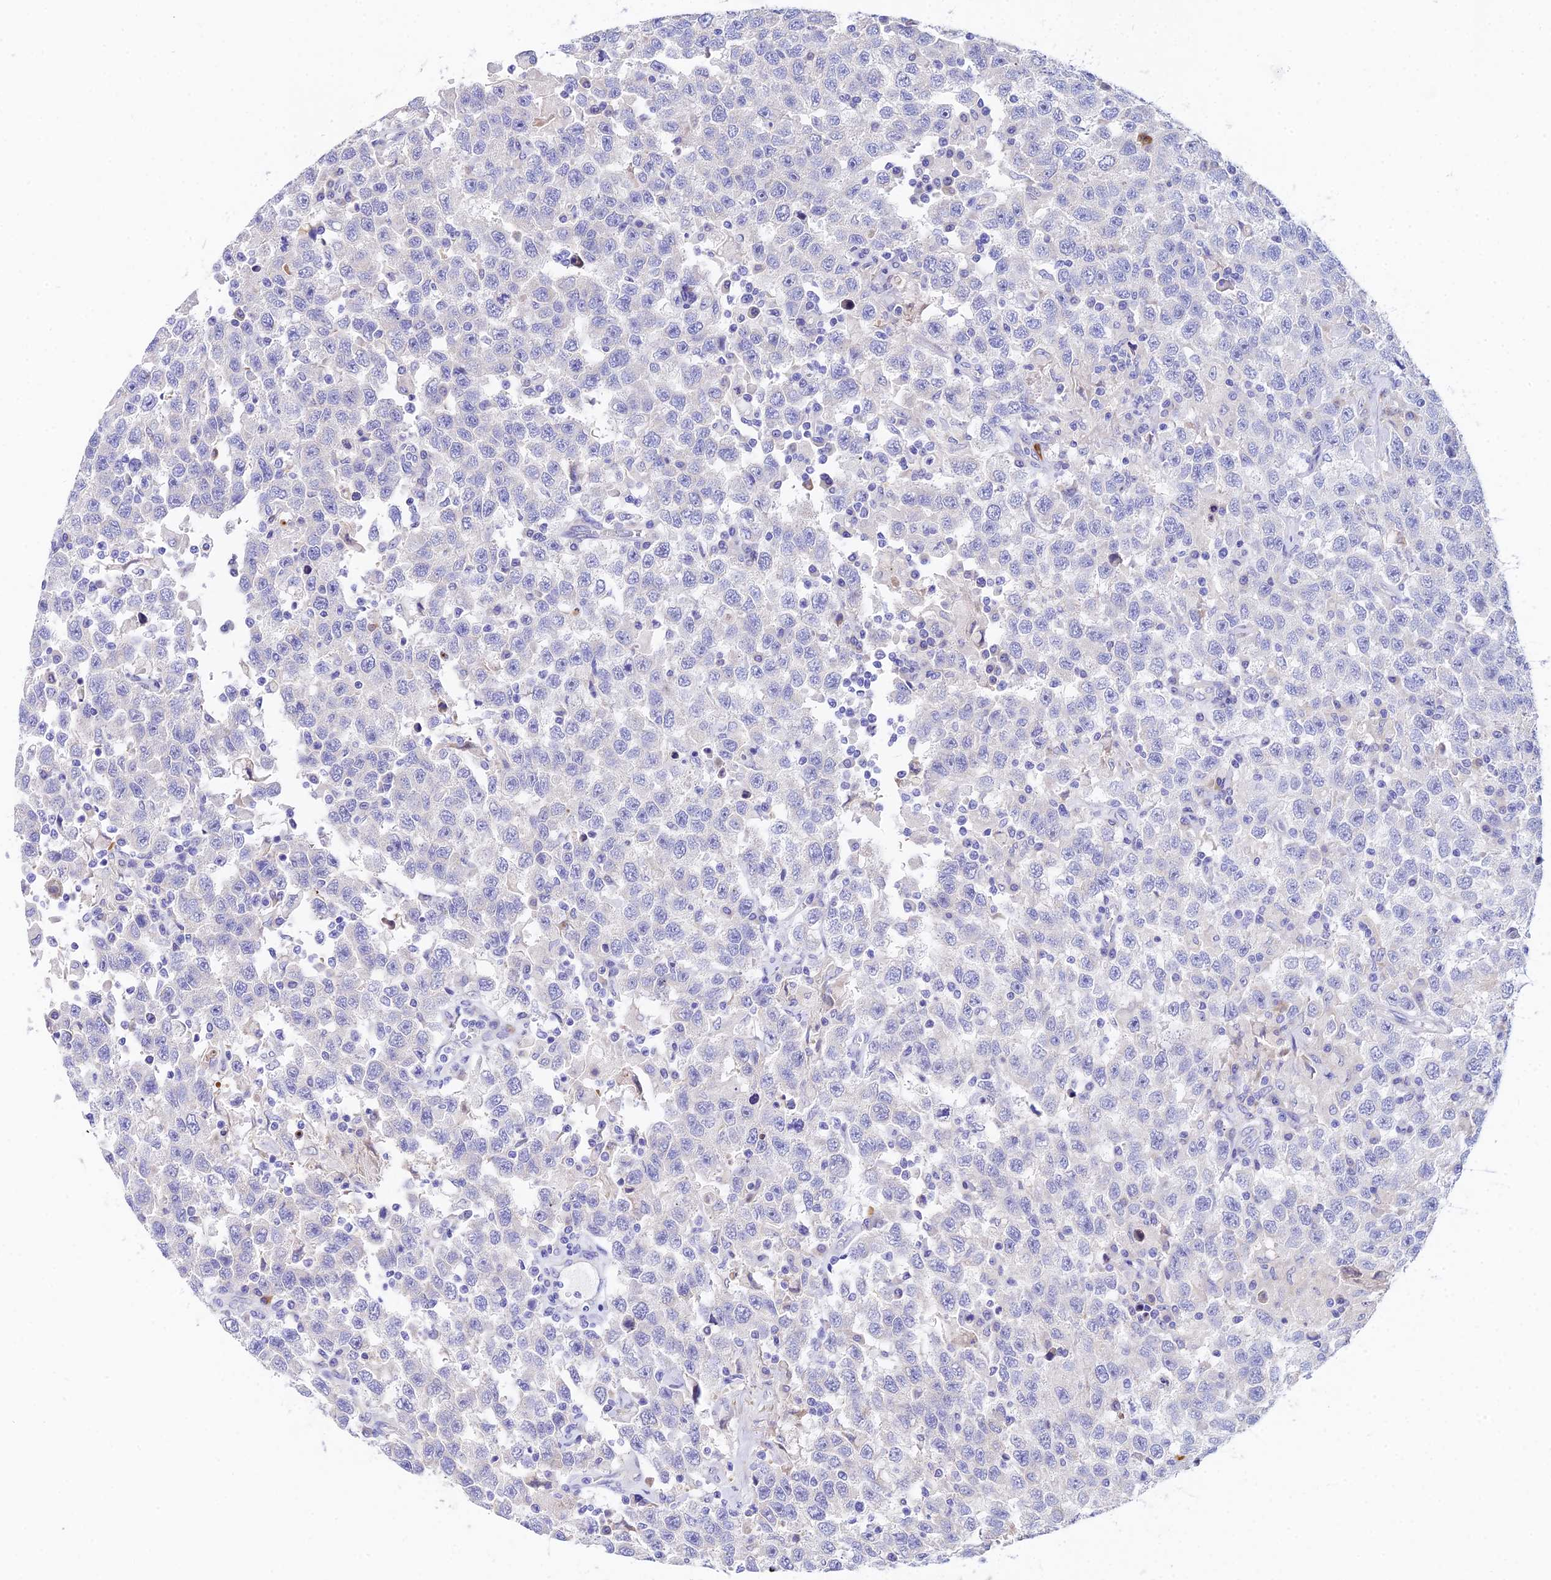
{"staining": {"intensity": "negative", "quantity": "none", "location": "none"}, "tissue": "testis cancer", "cell_type": "Tumor cells", "image_type": "cancer", "snomed": [{"axis": "morphology", "description": "Seminoma, NOS"}, {"axis": "topography", "description": "Testis"}], "caption": "The IHC micrograph has no significant positivity in tumor cells of testis seminoma tissue.", "gene": "CEP41", "patient": {"sex": "male", "age": 41}}